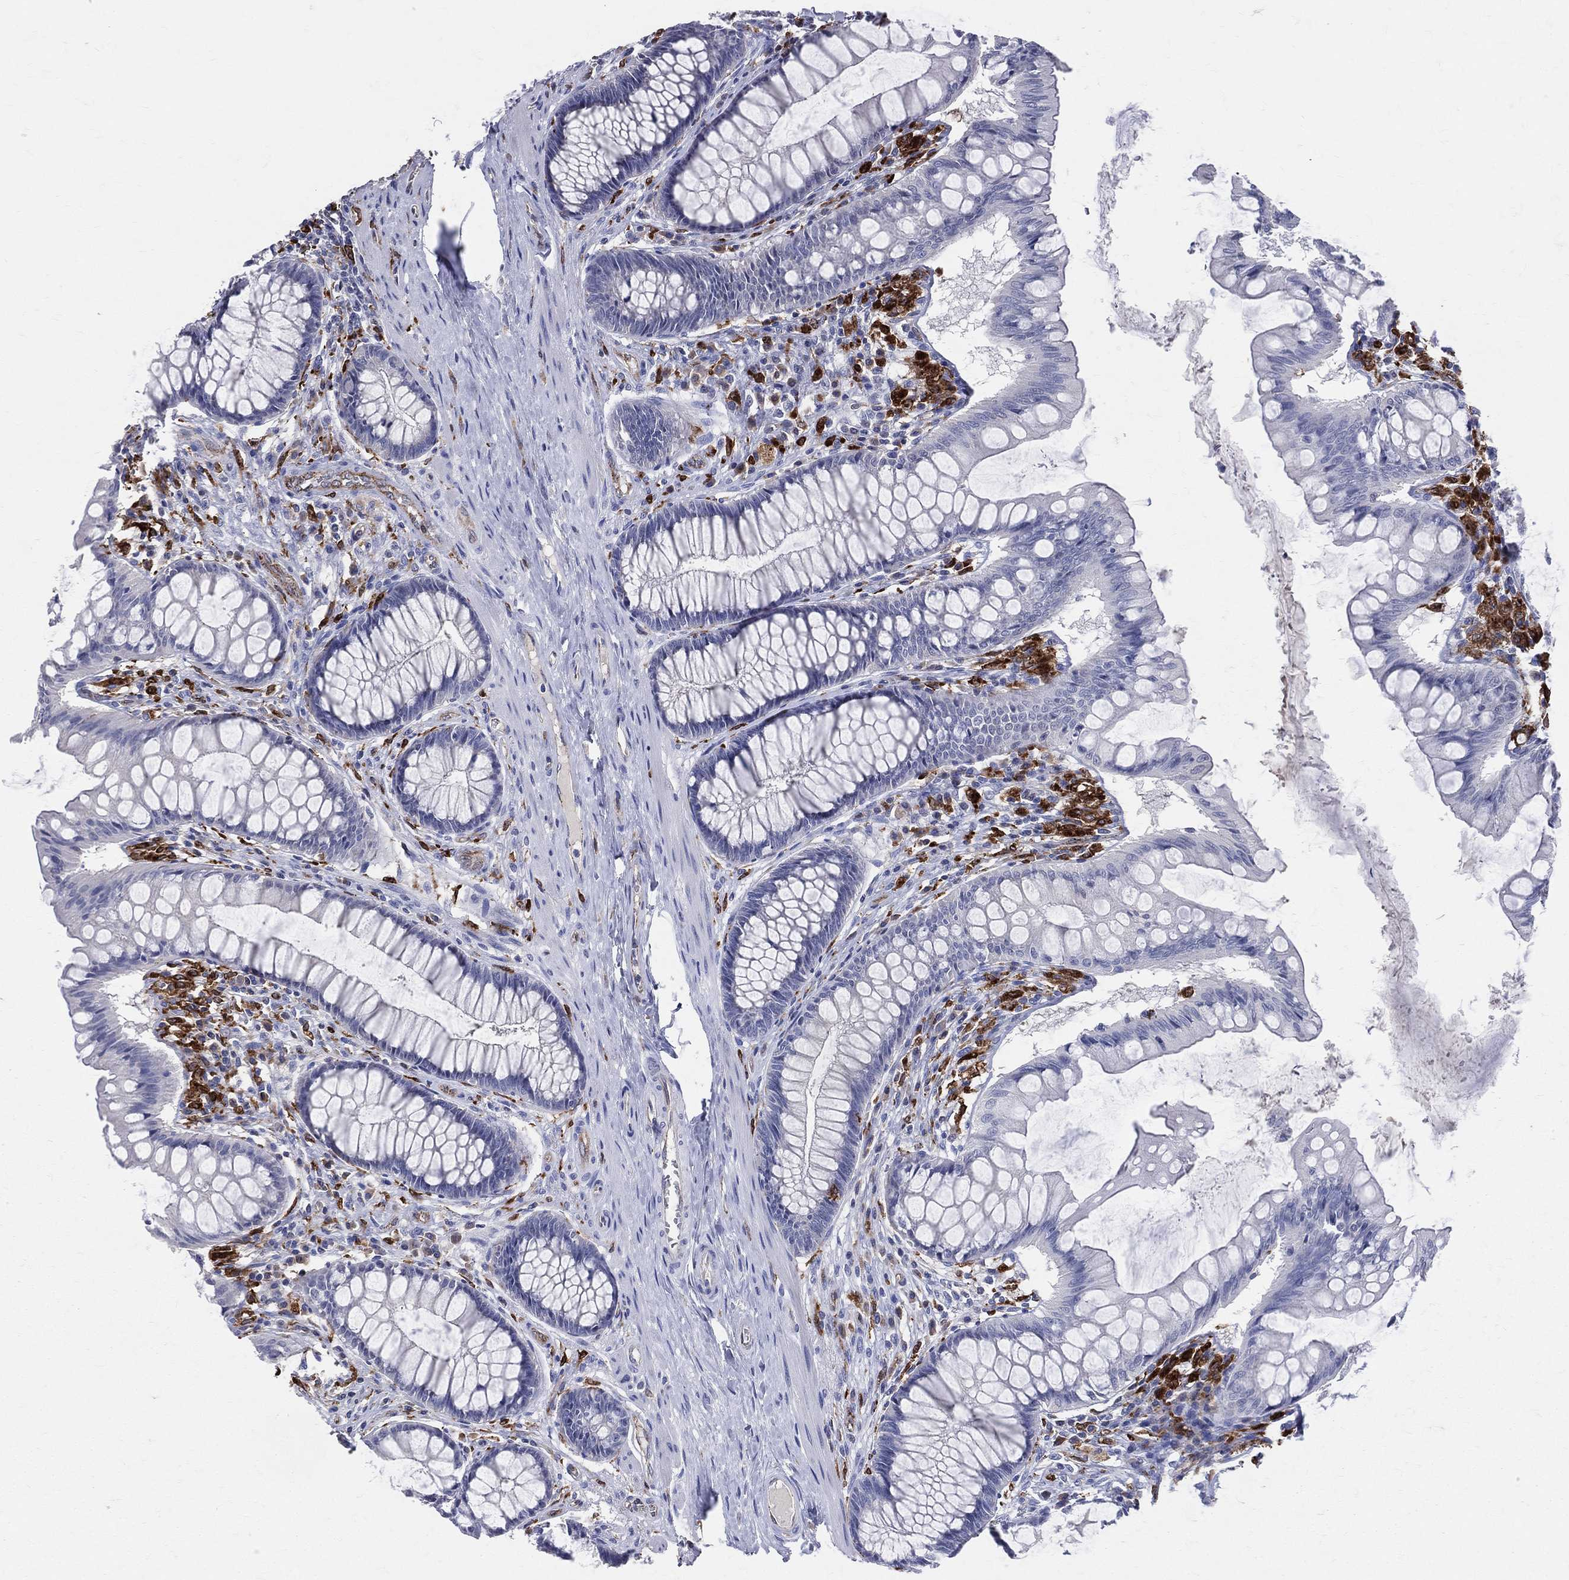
{"staining": {"intensity": "negative", "quantity": "none", "location": "none"}, "tissue": "colon", "cell_type": "Endothelial cells", "image_type": "normal", "snomed": [{"axis": "morphology", "description": "Normal tissue, NOS"}, {"axis": "topography", "description": "Colon"}], "caption": "The micrograph reveals no significant staining in endothelial cells of colon. The staining was performed using DAB (3,3'-diaminobenzidine) to visualize the protein expression in brown, while the nuclei were stained in blue with hematoxylin (Magnification: 20x).", "gene": "CD74", "patient": {"sex": "female", "age": 65}}